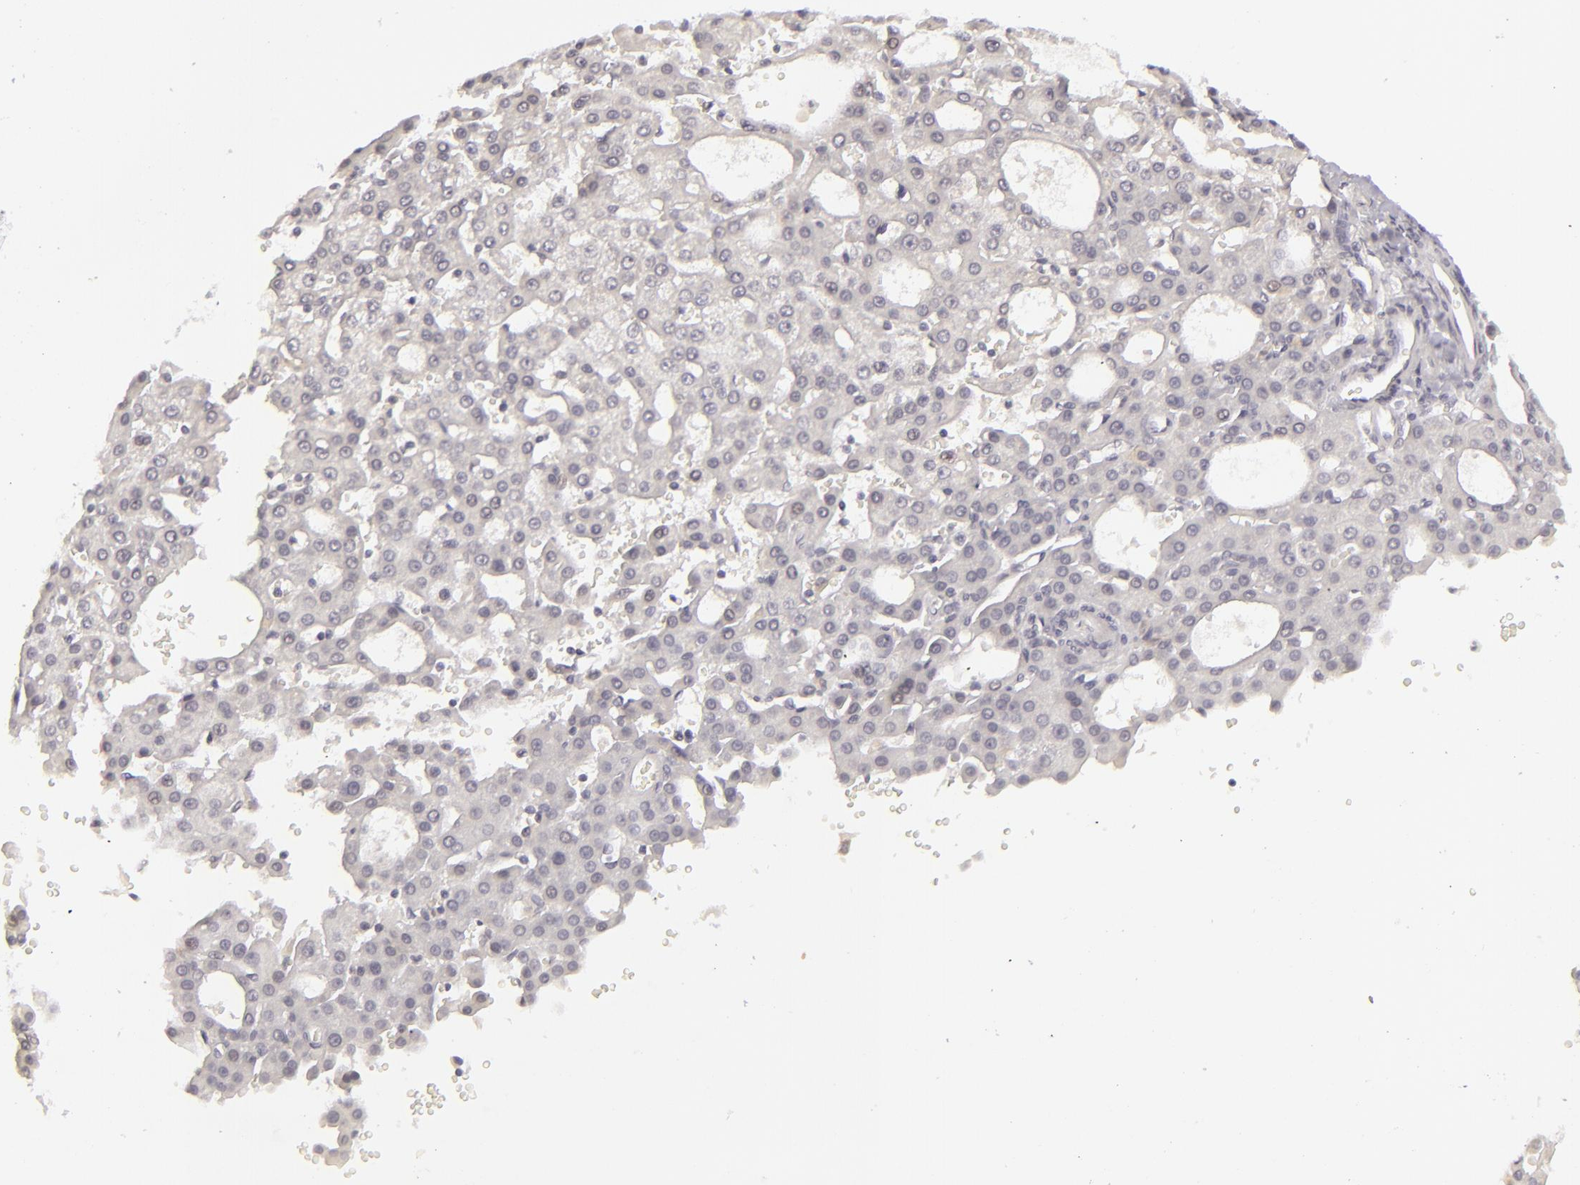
{"staining": {"intensity": "negative", "quantity": "none", "location": "none"}, "tissue": "liver cancer", "cell_type": "Tumor cells", "image_type": "cancer", "snomed": [{"axis": "morphology", "description": "Carcinoma, Hepatocellular, NOS"}, {"axis": "topography", "description": "Liver"}], "caption": "An immunohistochemistry (IHC) micrograph of liver cancer (hepatocellular carcinoma) is shown. There is no staining in tumor cells of liver cancer (hepatocellular carcinoma).", "gene": "SIX1", "patient": {"sex": "male", "age": 47}}